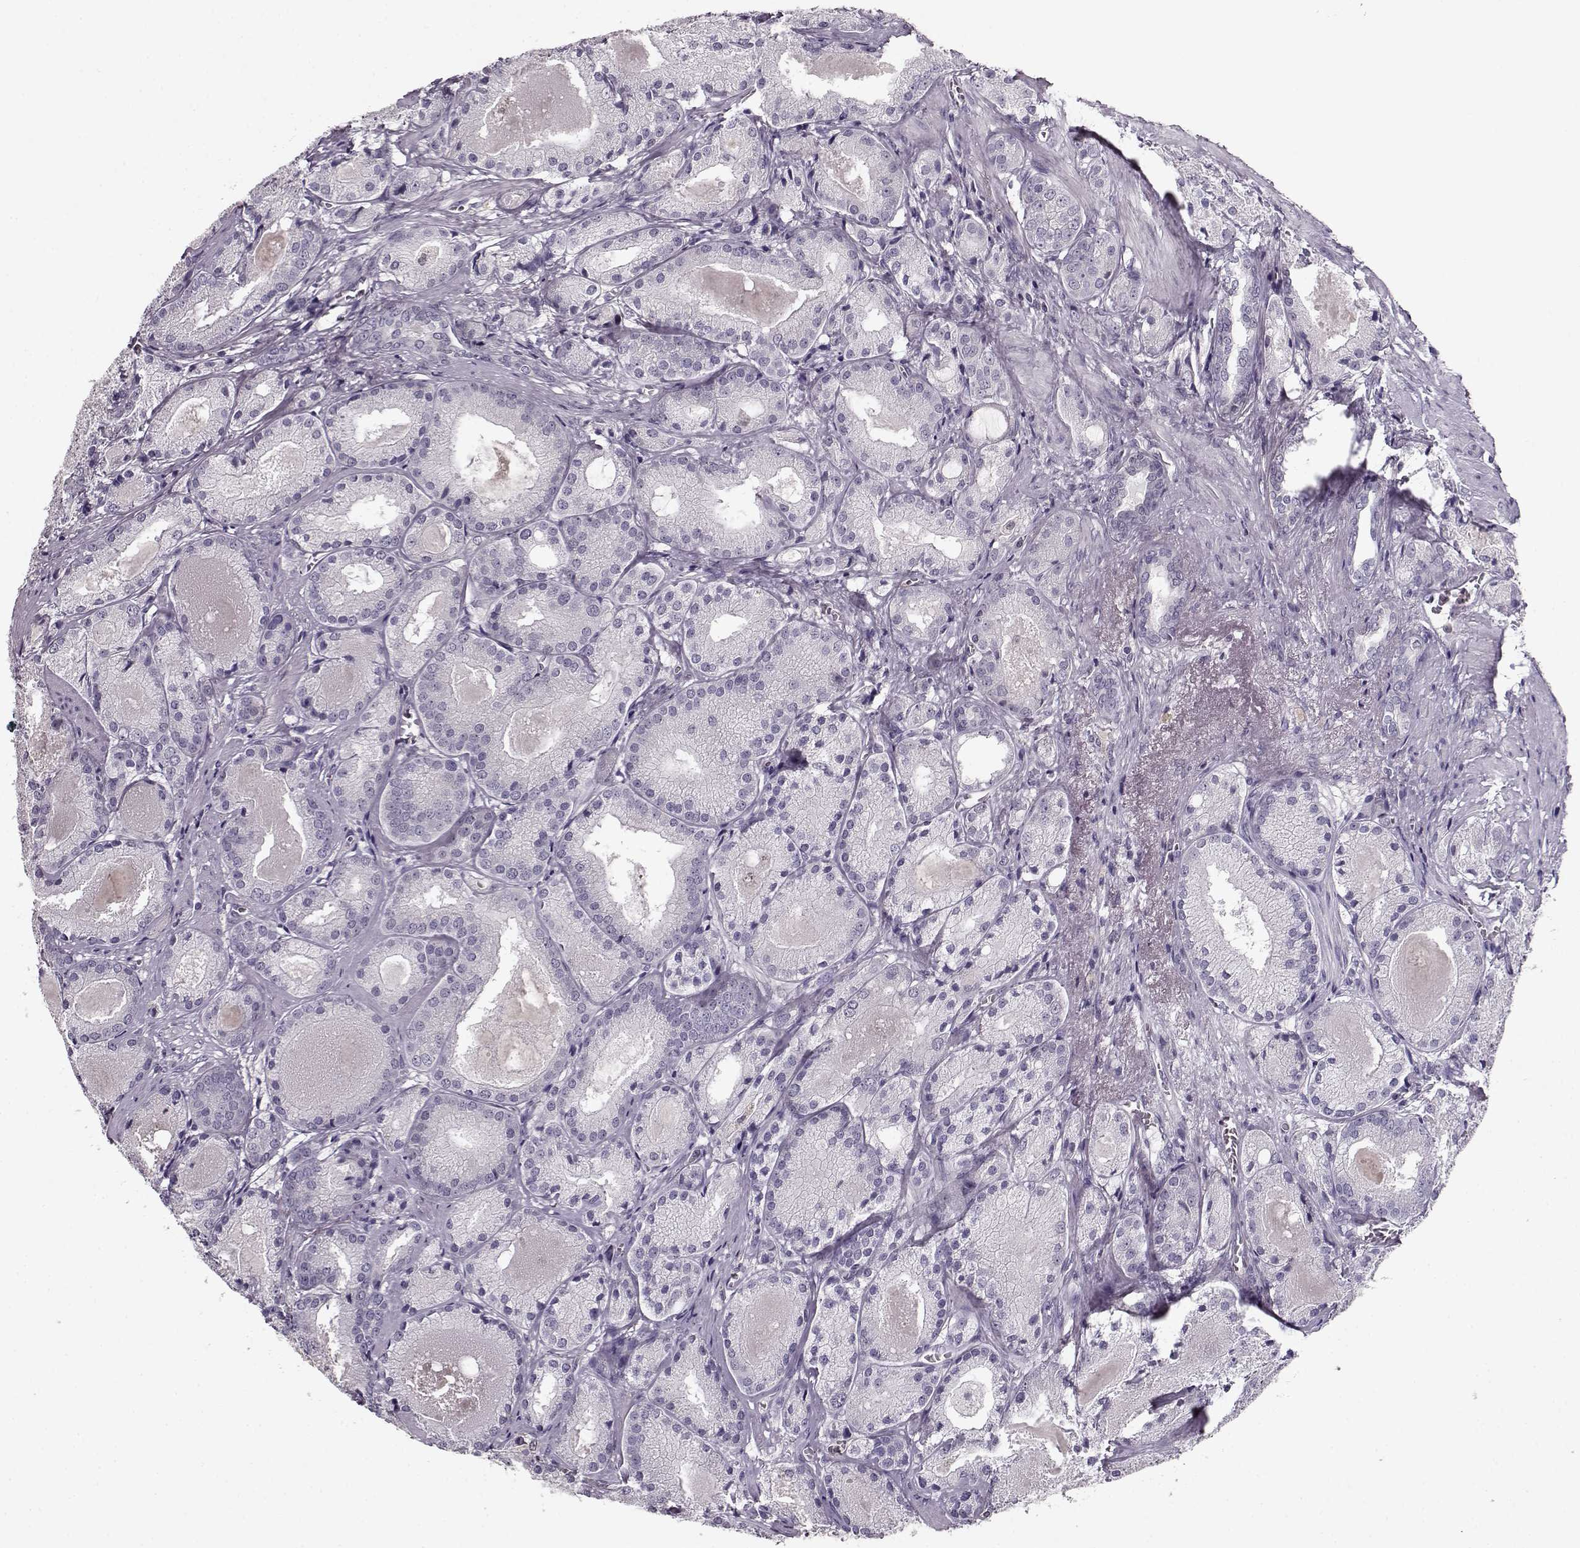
{"staining": {"intensity": "negative", "quantity": "none", "location": "none"}, "tissue": "prostate cancer", "cell_type": "Tumor cells", "image_type": "cancer", "snomed": [{"axis": "morphology", "description": "Adenocarcinoma, High grade"}, {"axis": "topography", "description": "Prostate"}], "caption": "DAB immunohistochemical staining of prostate high-grade adenocarcinoma displays no significant positivity in tumor cells.", "gene": "RP1L1", "patient": {"sex": "male", "age": 66}}